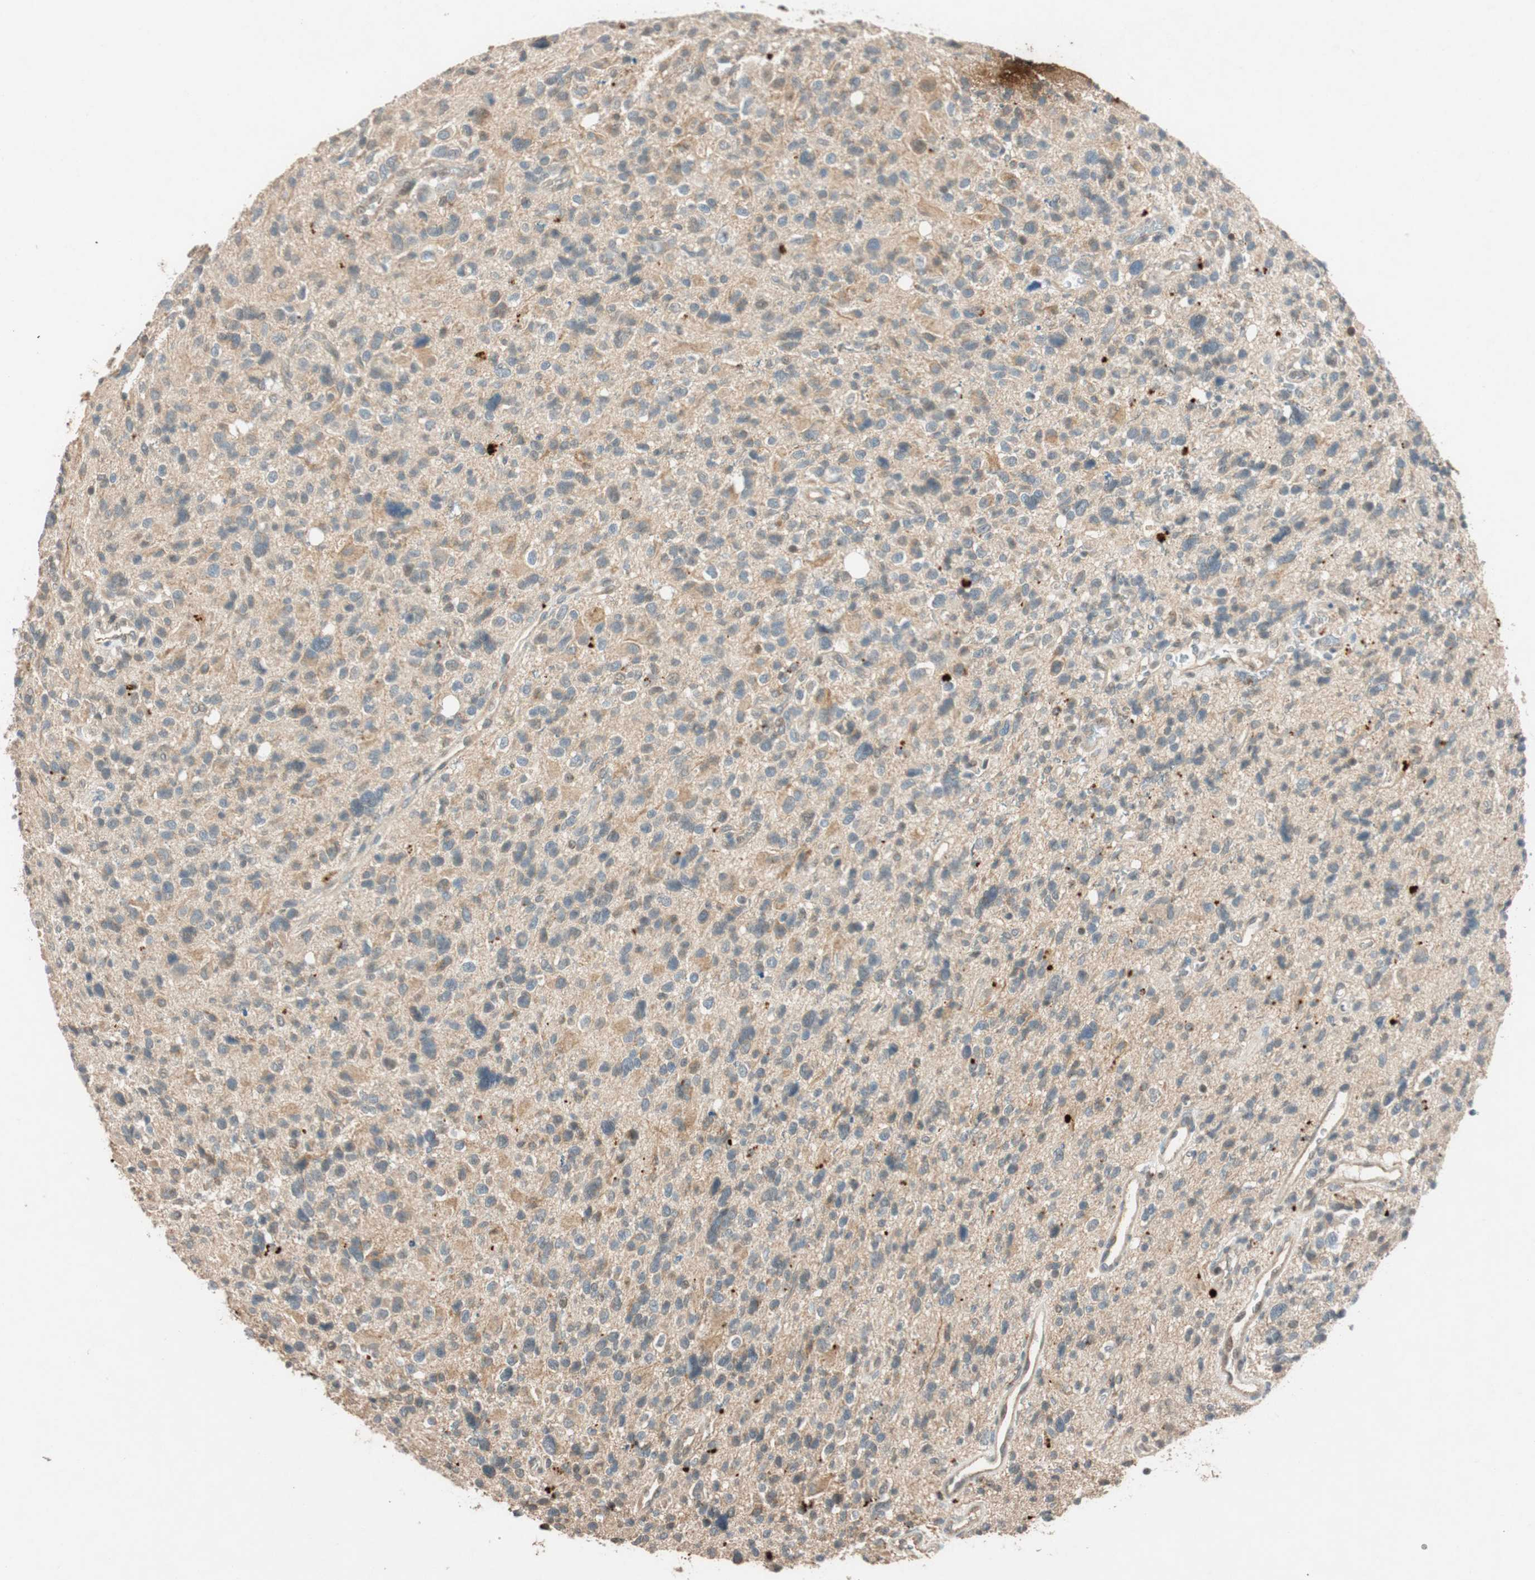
{"staining": {"intensity": "weak", "quantity": ">75%", "location": "cytoplasmic/membranous"}, "tissue": "glioma", "cell_type": "Tumor cells", "image_type": "cancer", "snomed": [{"axis": "morphology", "description": "Glioma, malignant, High grade"}, {"axis": "topography", "description": "Brain"}], "caption": "This is a histology image of immunohistochemistry staining of high-grade glioma (malignant), which shows weak expression in the cytoplasmic/membranous of tumor cells.", "gene": "GLB1", "patient": {"sex": "male", "age": 48}}